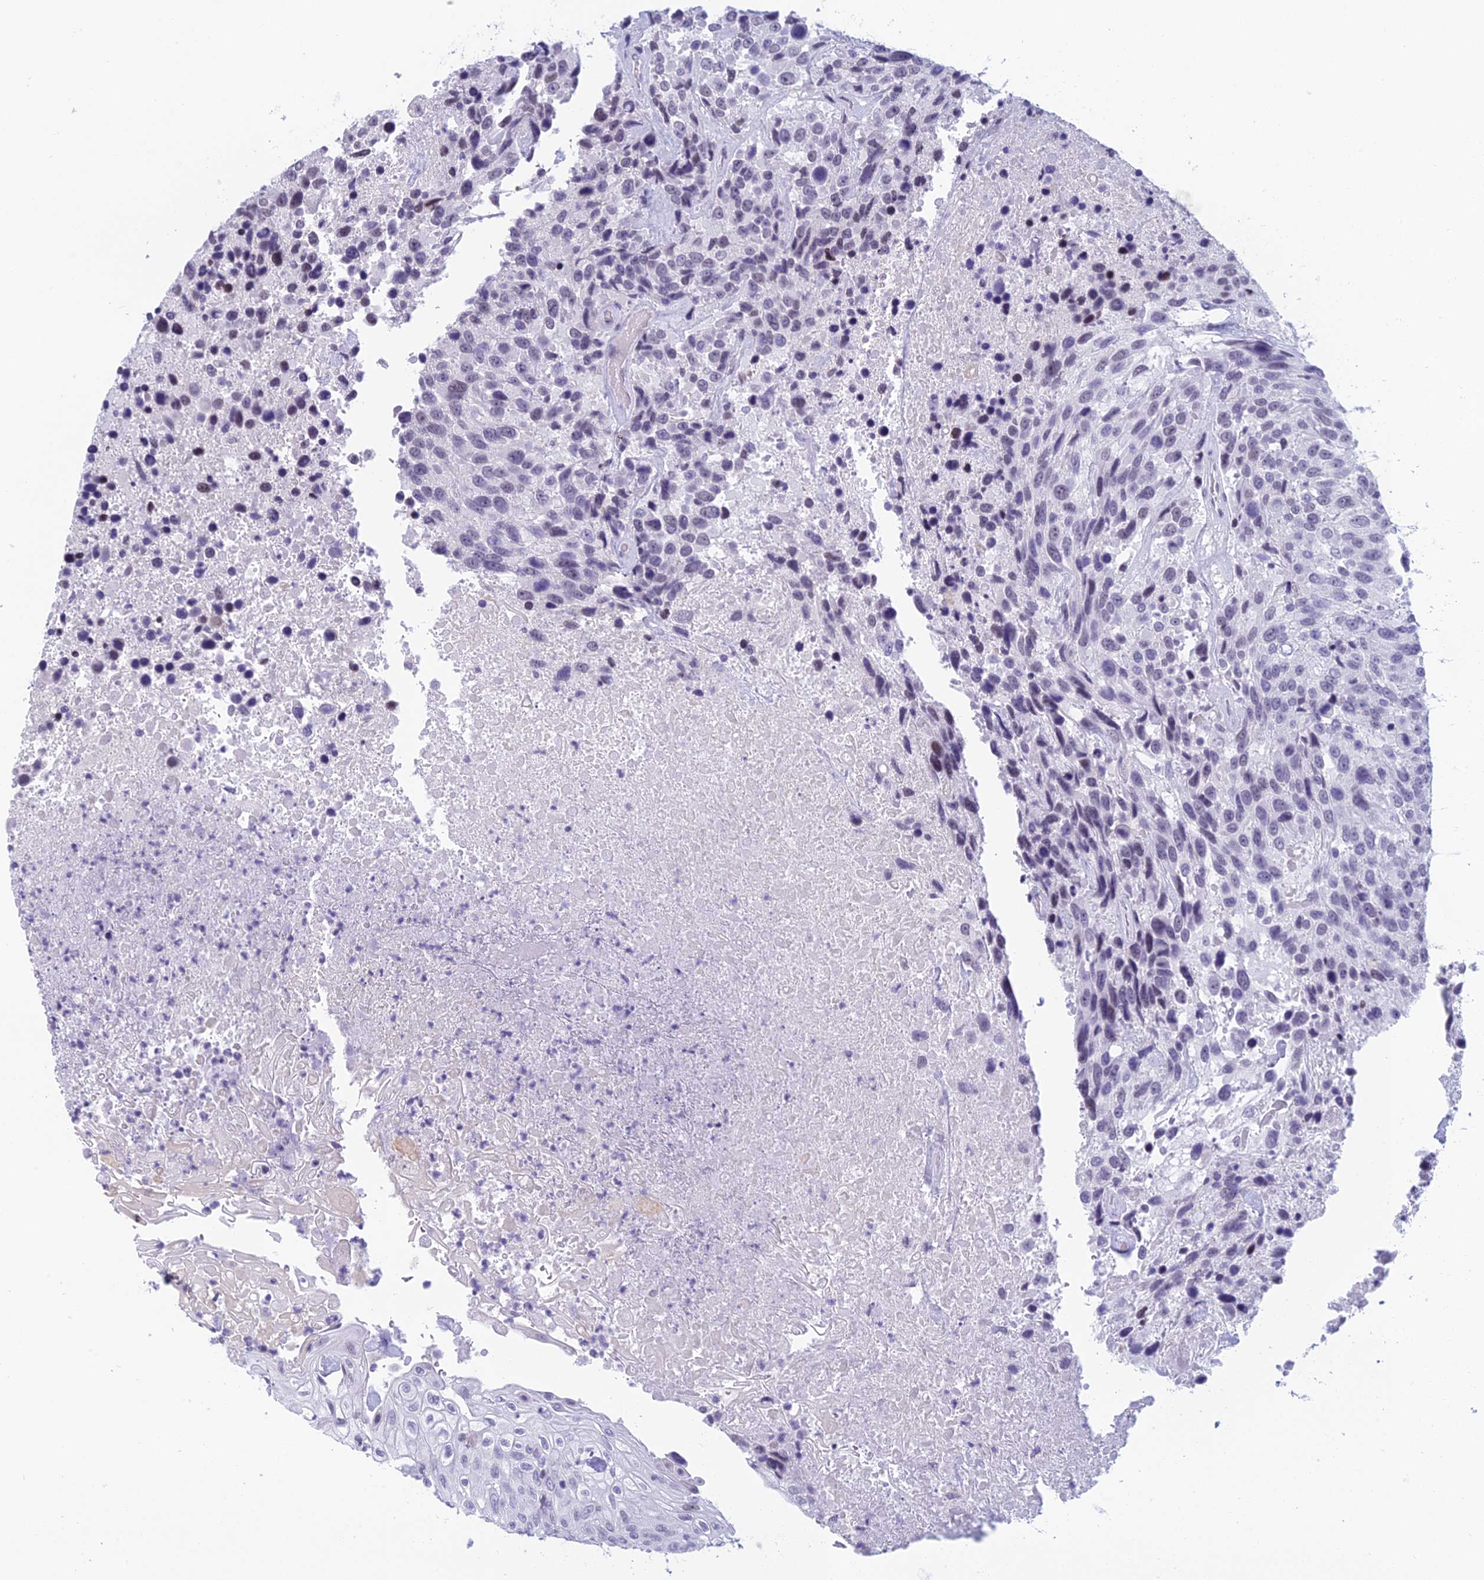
{"staining": {"intensity": "negative", "quantity": "none", "location": "none"}, "tissue": "urothelial cancer", "cell_type": "Tumor cells", "image_type": "cancer", "snomed": [{"axis": "morphology", "description": "Urothelial carcinoma, High grade"}, {"axis": "topography", "description": "Urinary bladder"}], "caption": "The photomicrograph exhibits no staining of tumor cells in urothelial cancer.", "gene": "RGS17", "patient": {"sex": "female", "age": 70}}